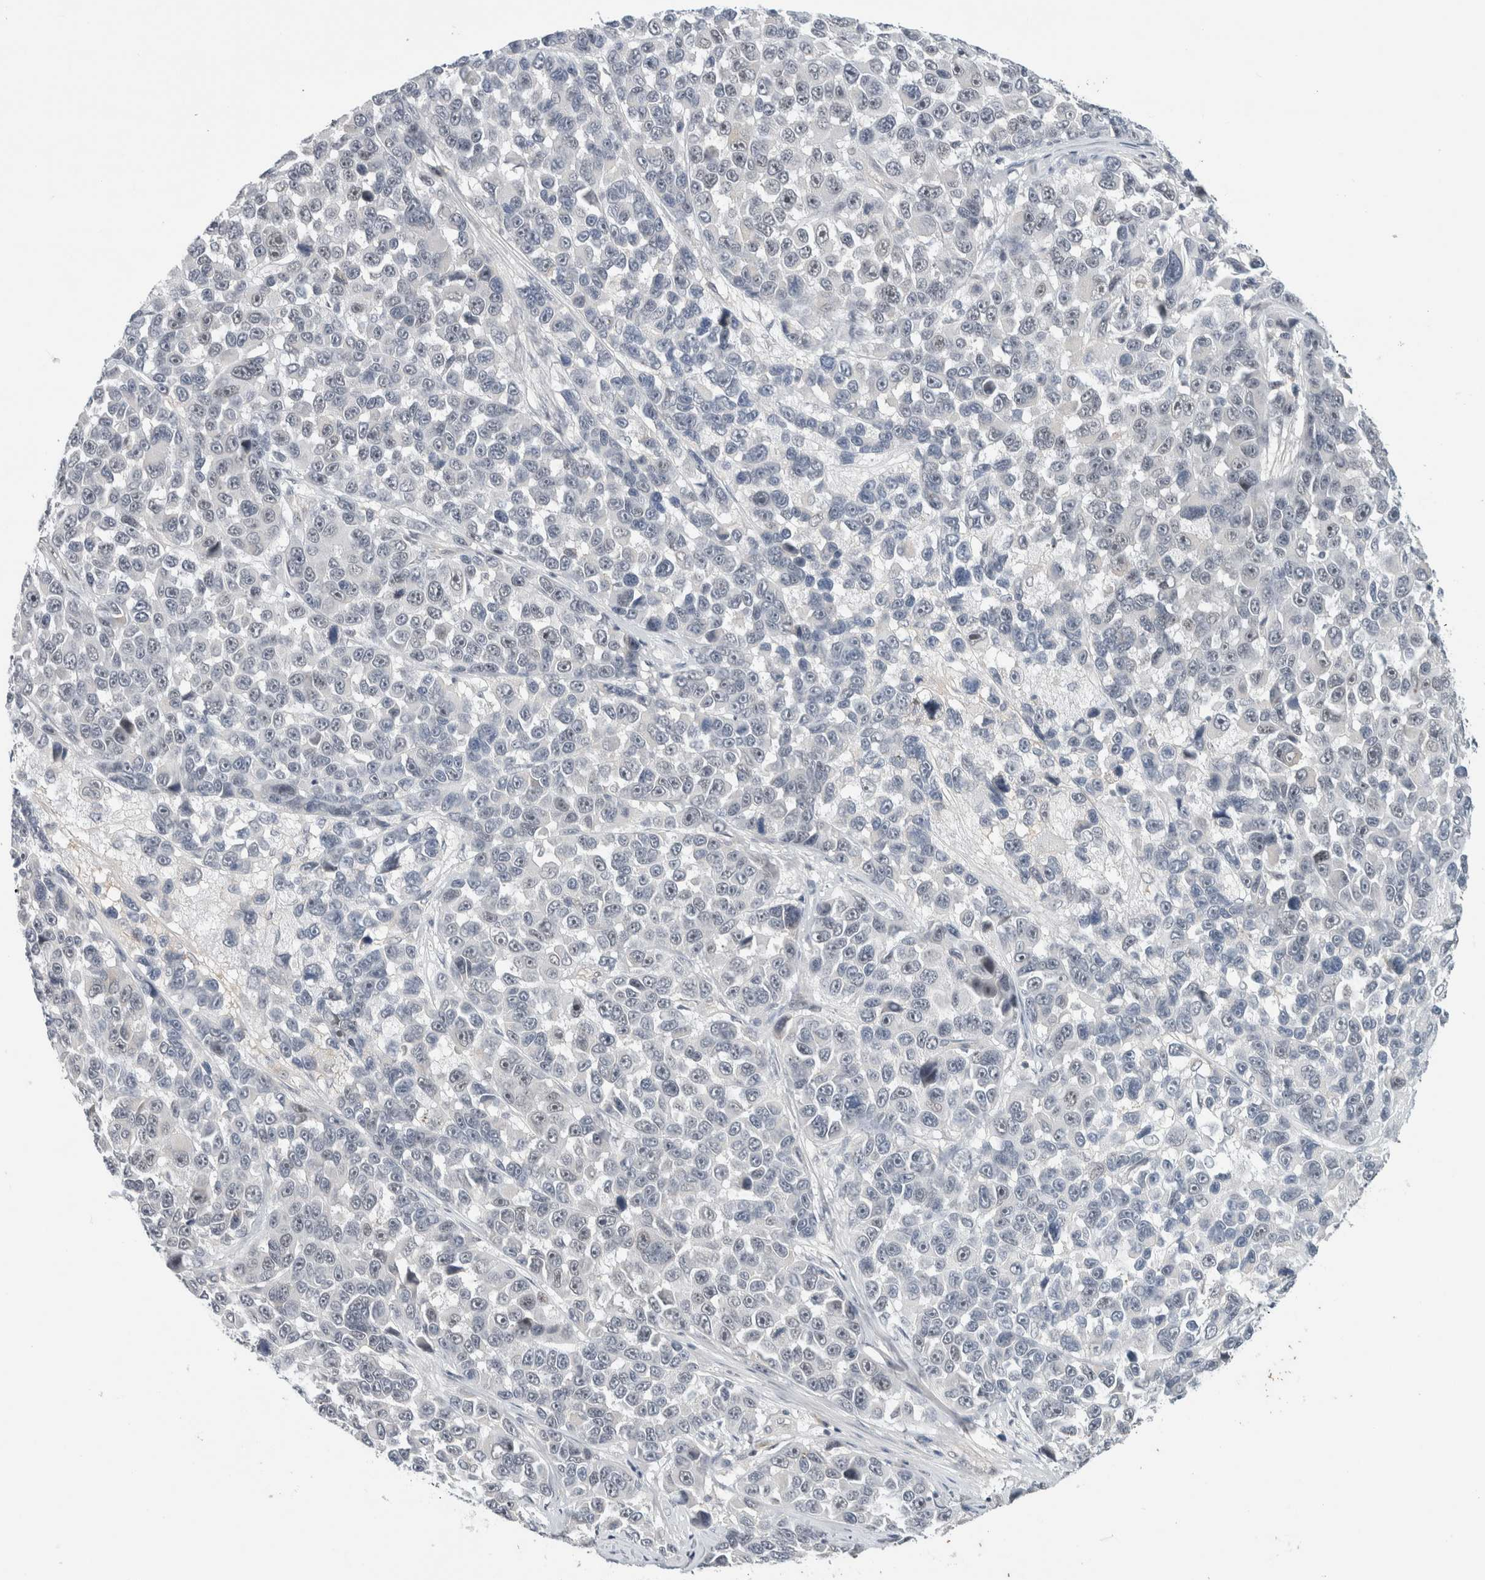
{"staining": {"intensity": "negative", "quantity": "none", "location": "none"}, "tissue": "melanoma", "cell_type": "Tumor cells", "image_type": "cancer", "snomed": [{"axis": "morphology", "description": "Malignant melanoma, NOS"}, {"axis": "topography", "description": "Skin"}], "caption": "Melanoma was stained to show a protein in brown. There is no significant positivity in tumor cells.", "gene": "HCN3", "patient": {"sex": "male", "age": 53}}